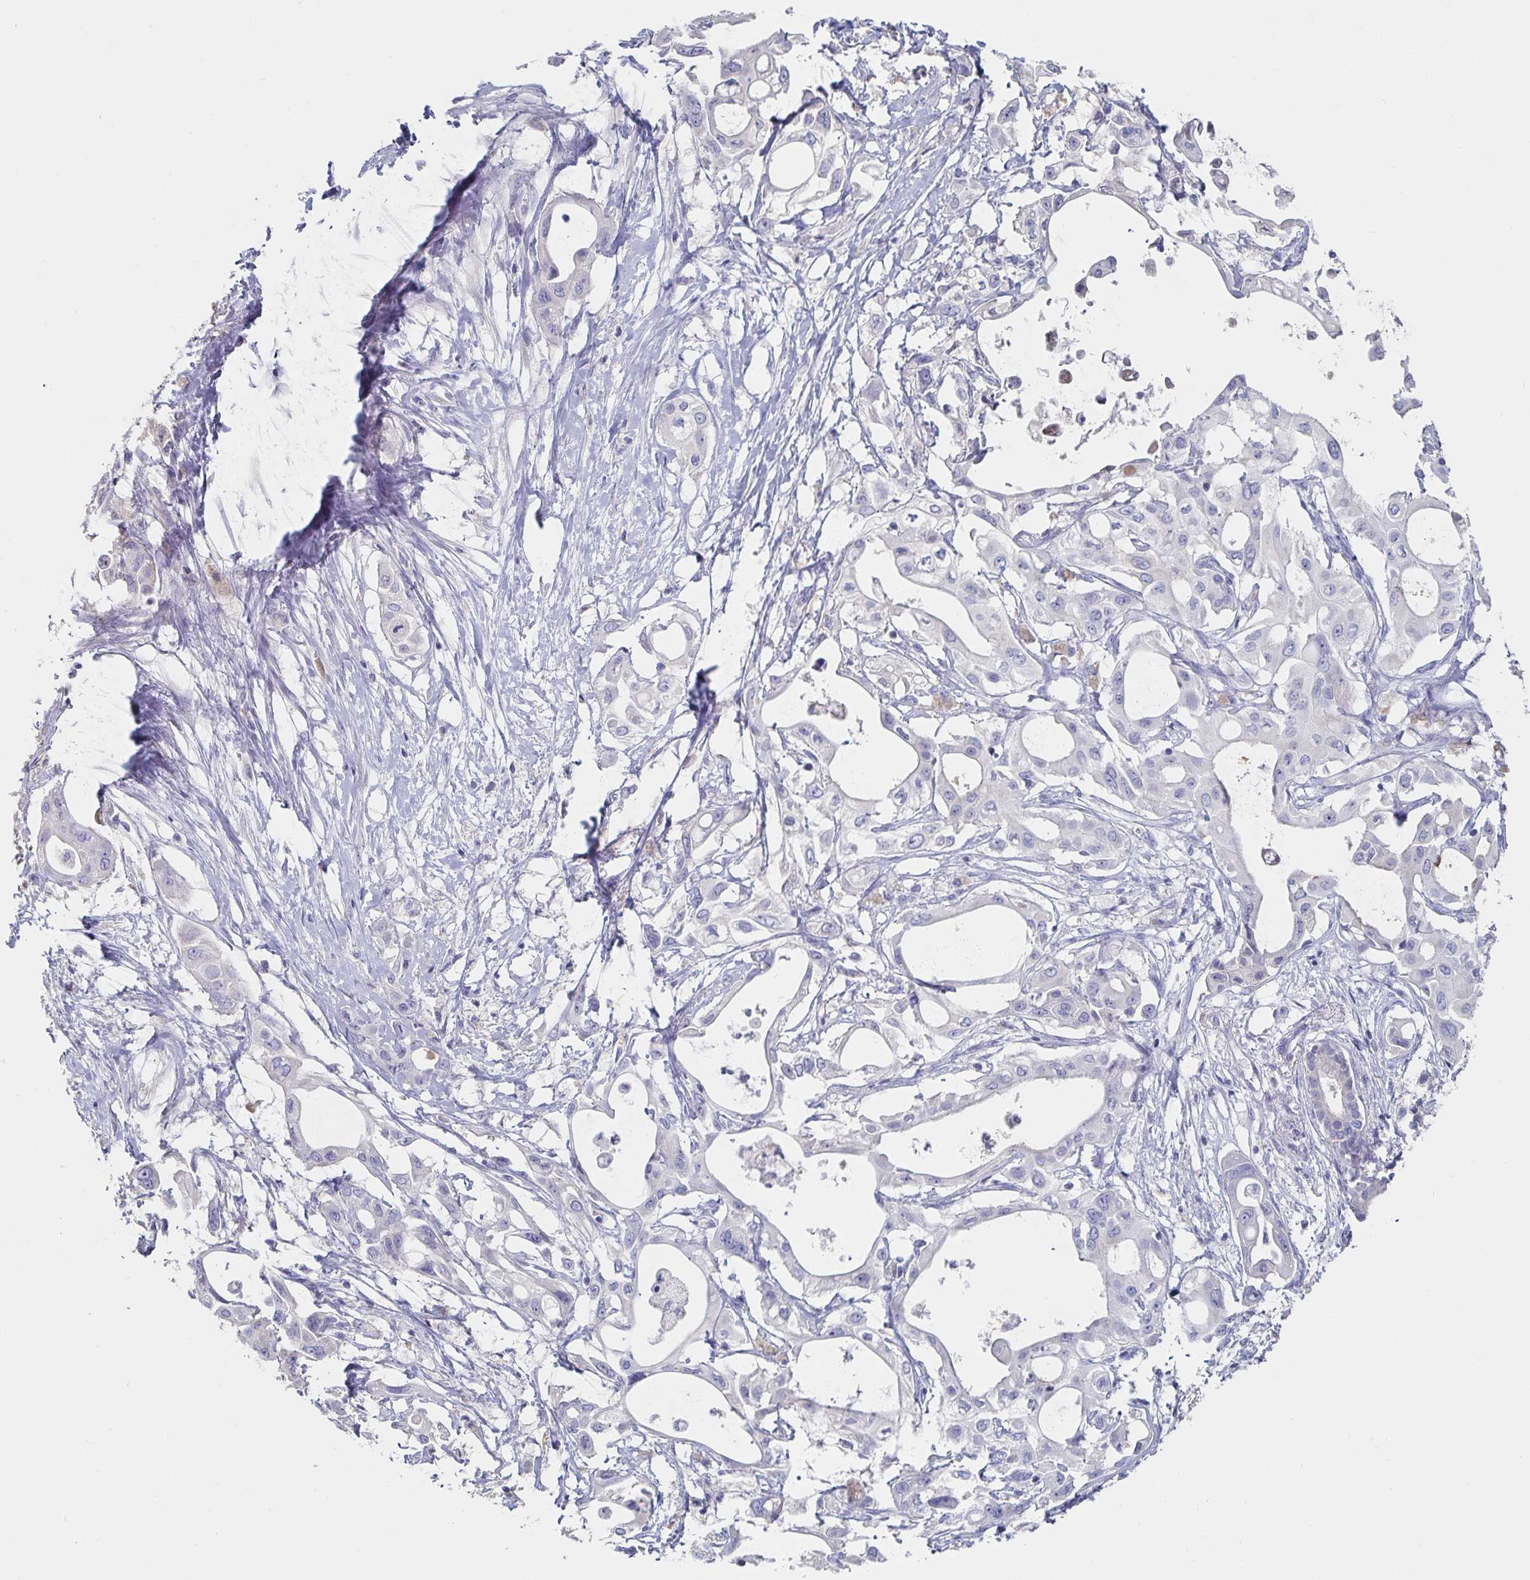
{"staining": {"intensity": "negative", "quantity": "none", "location": "none"}, "tissue": "pancreatic cancer", "cell_type": "Tumor cells", "image_type": "cancer", "snomed": [{"axis": "morphology", "description": "Adenocarcinoma, NOS"}, {"axis": "topography", "description": "Pancreas"}], "caption": "Pancreatic adenocarcinoma was stained to show a protein in brown. There is no significant expression in tumor cells.", "gene": "CFAP69", "patient": {"sex": "female", "age": 68}}